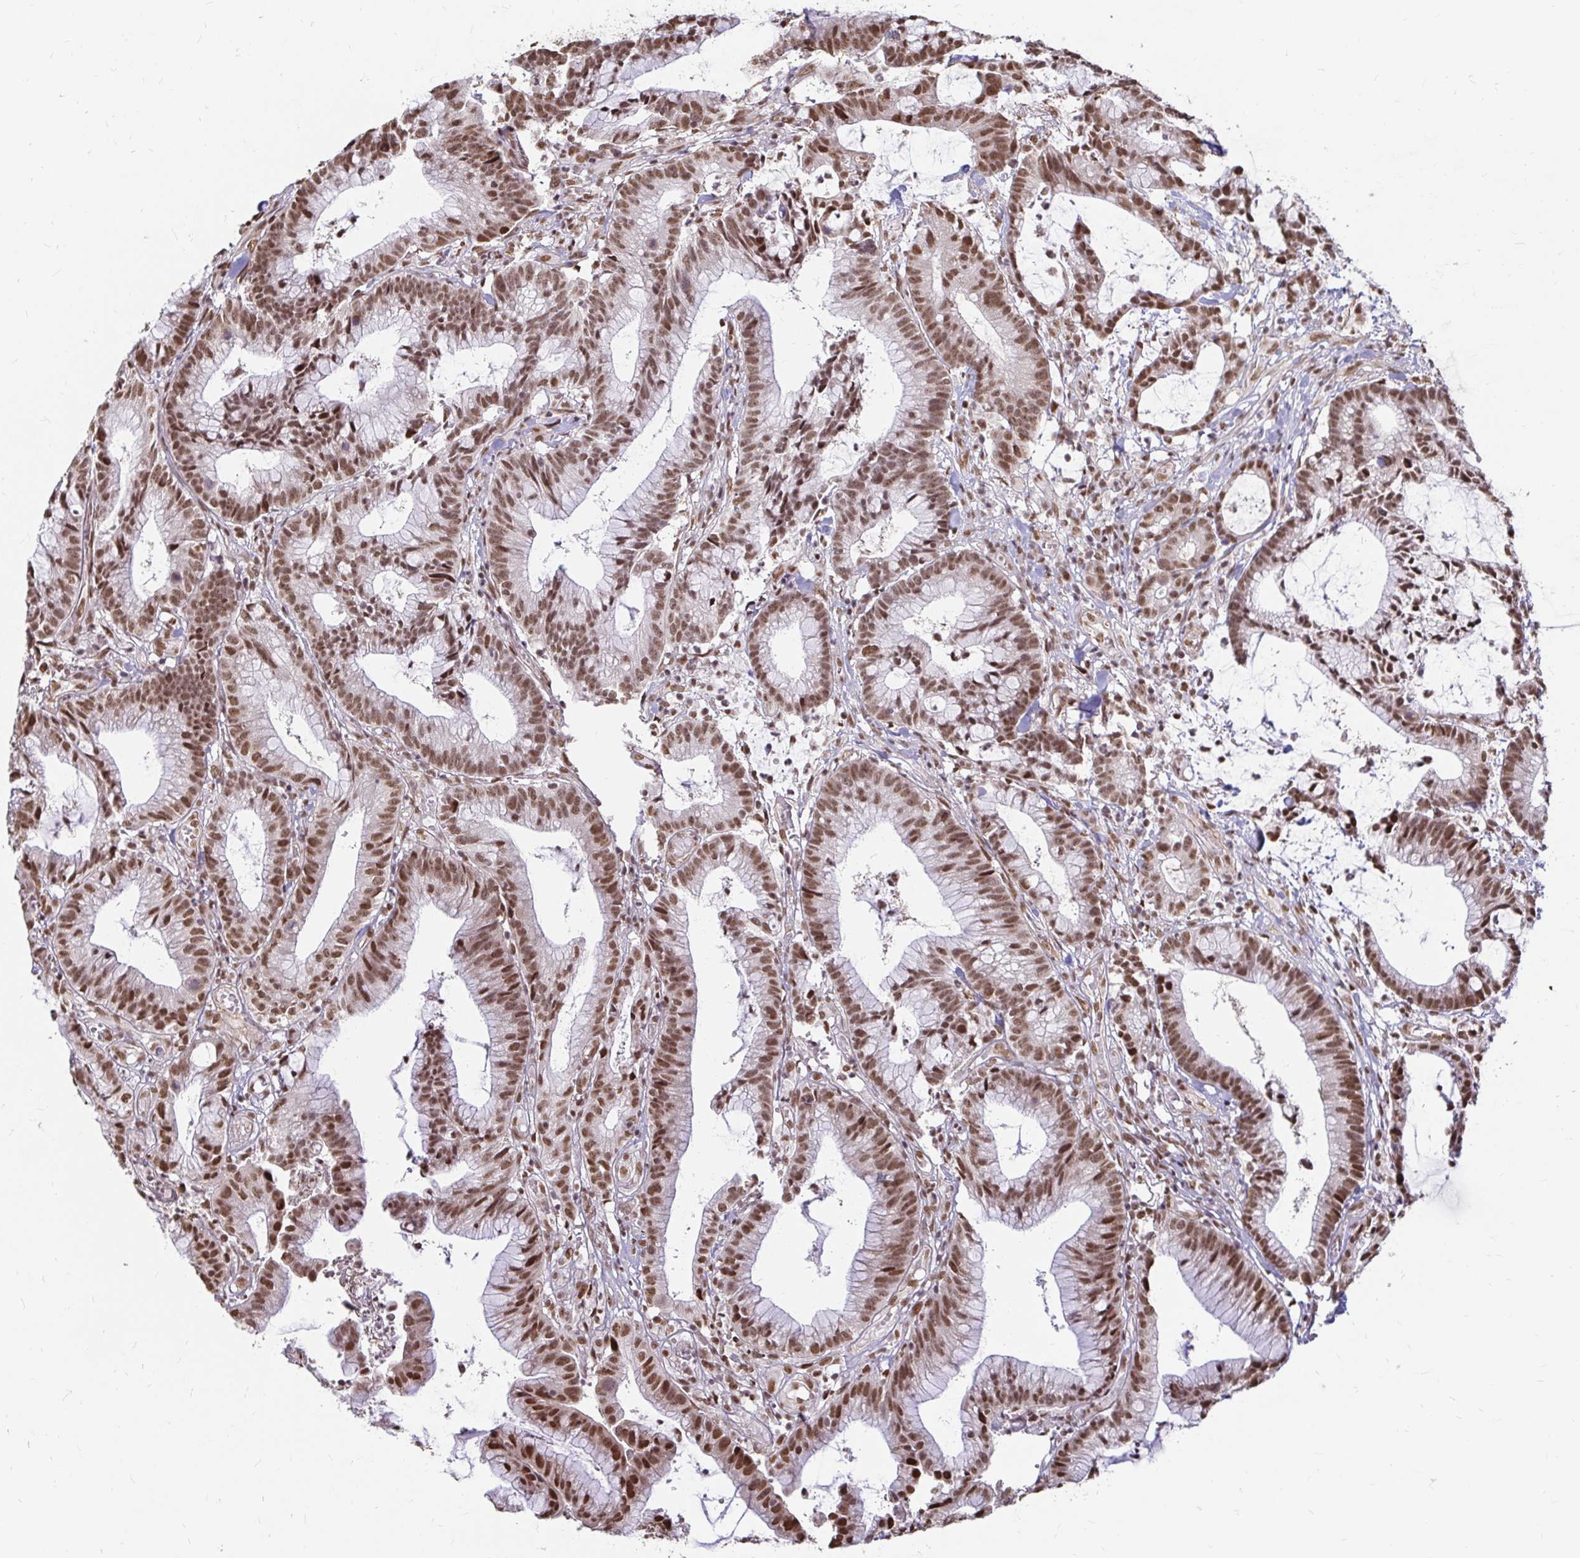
{"staining": {"intensity": "strong", "quantity": ">75%", "location": "nuclear"}, "tissue": "colorectal cancer", "cell_type": "Tumor cells", "image_type": "cancer", "snomed": [{"axis": "morphology", "description": "Adenocarcinoma, NOS"}, {"axis": "topography", "description": "Colon"}], "caption": "Colorectal cancer (adenocarcinoma) stained for a protein shows strong nuclear positivity in tumor cells.", "gene": "HNRNPU", "patient": {"sex": "female", "age": 78}}